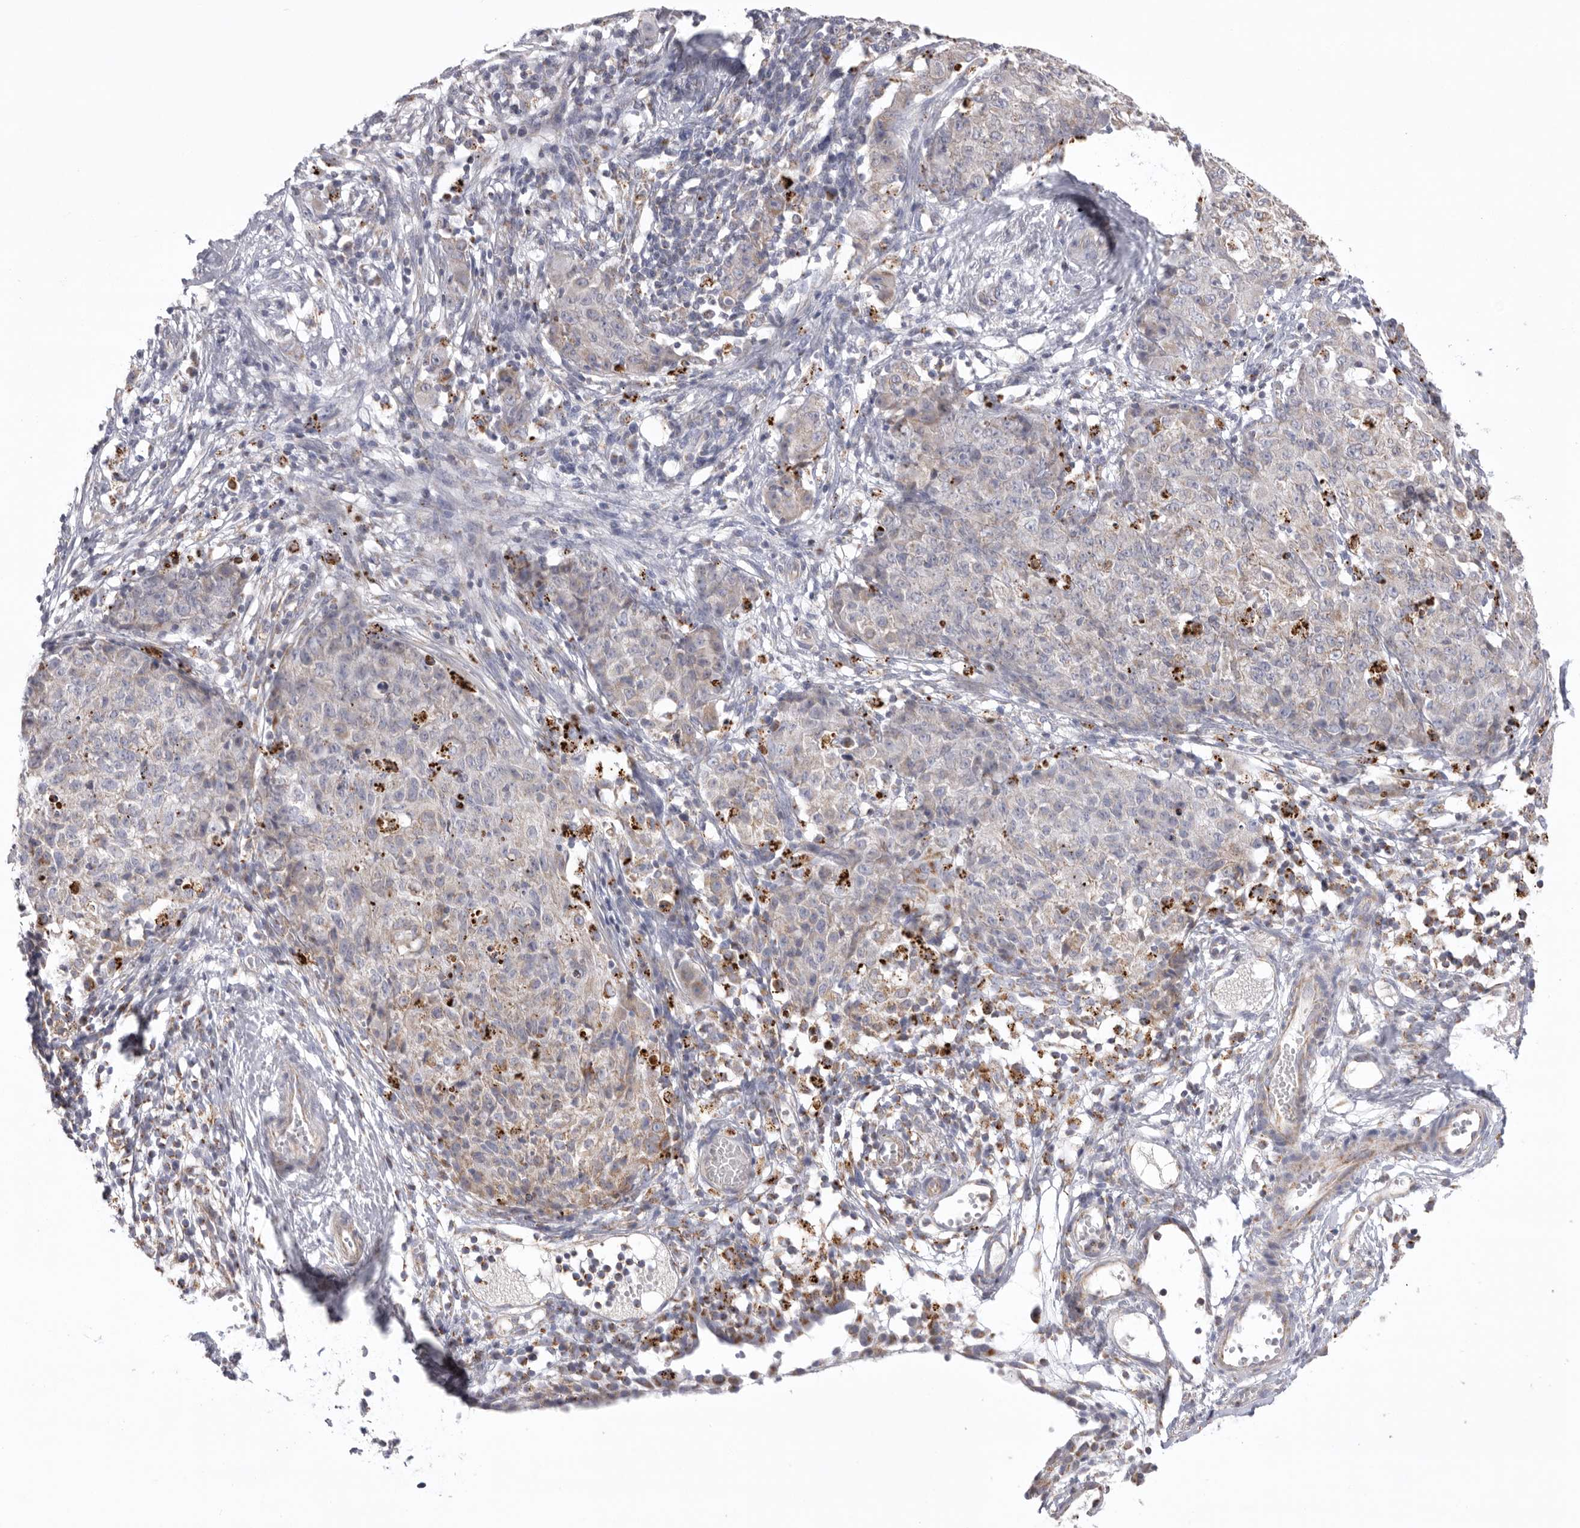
{"staining": {"intensity": "moderate", "quantity": "<25%", "location": "cytoplasmic/membranous"}, "tissue": "ovarian cancer", "cell_type": "Tumor cells", "image_type": "cancer", "snomed": [{"axis": "morphology", "description": "Carcinoma, endometroid"}, {"axis": "topography", "description": "Ovary"}], "caption": "Protein expression analysis of human ovarian cancer reveals moderate cytoplasmic/membranous positivity in about <25% of tumor cells.", "gene": "VDAC3", "patient": {"sex": "female", "age": 42}}